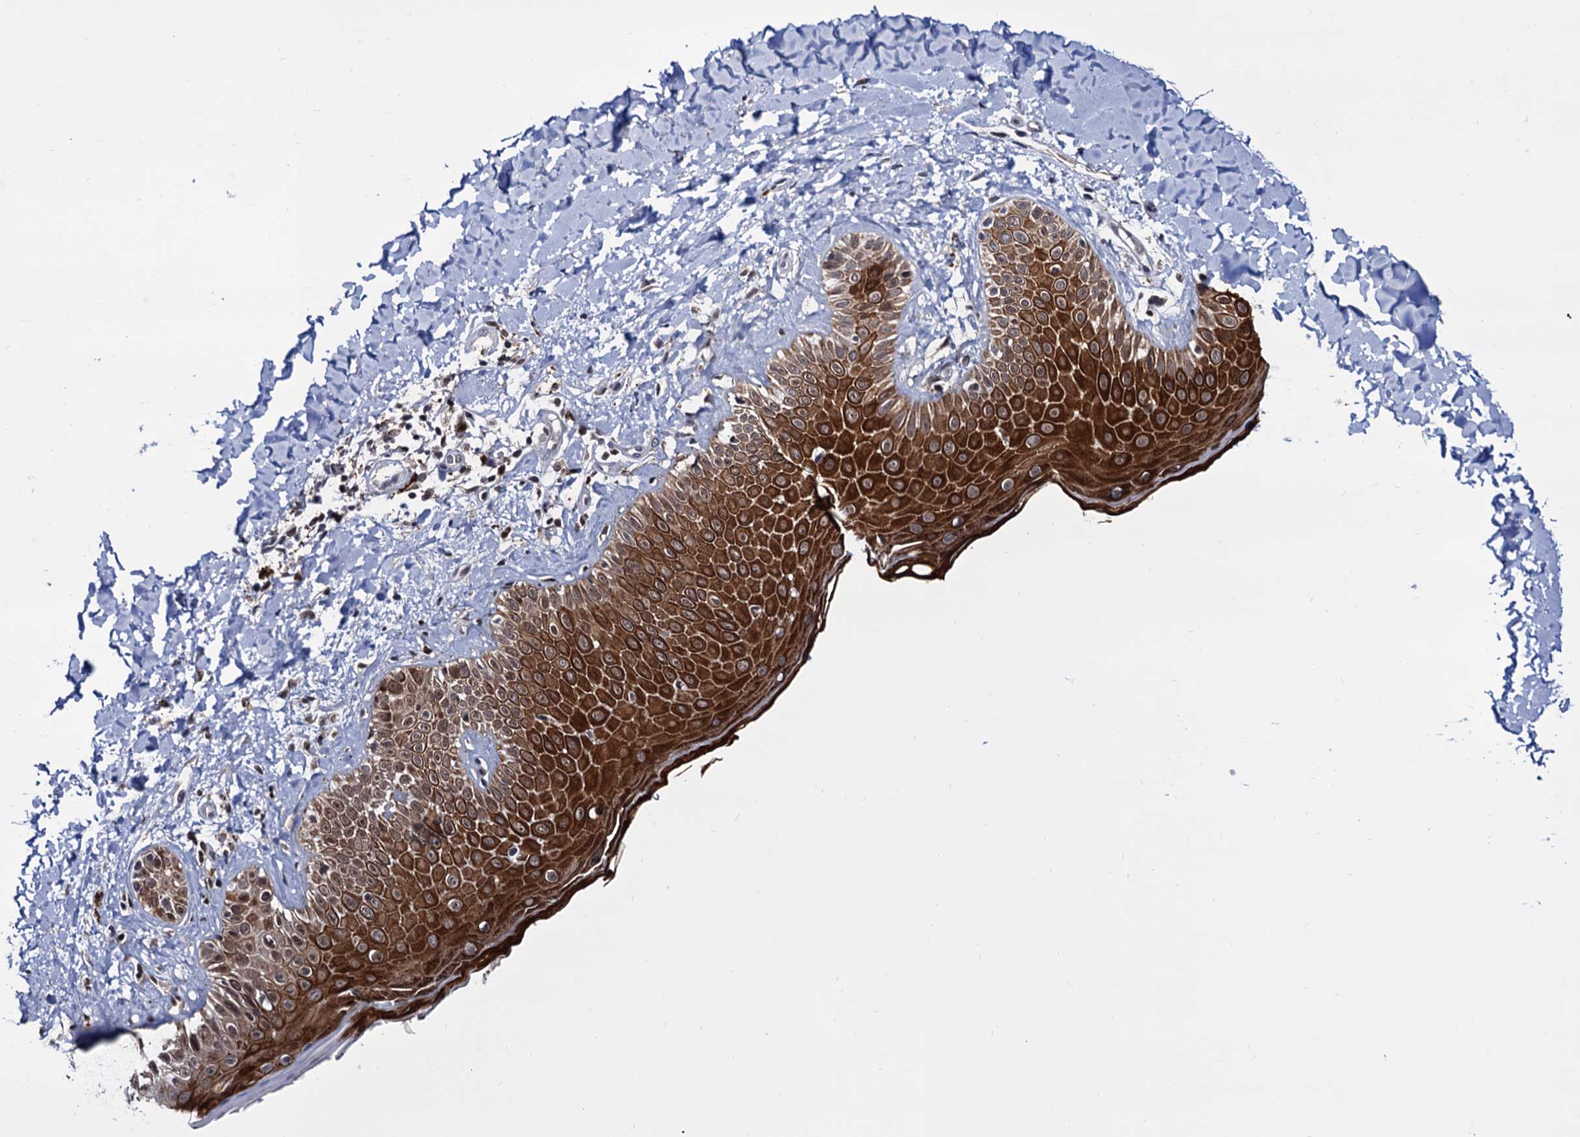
{"staining": {"intensity": "negative", "quantity": "none", "location": "none"}, "tissue": "skin", "cell_type": "Fibroblasts", "image_type": "normal", "snomed": [{"axis": "morphology", "description": "Normal tissue, NOS"}, {"axis": "topography", "description": "Skin"}], "caption": "This is an immunohistochemistry image of benign skin. There is no expression in fibroblasts.", "gene": "RNASEH2B", "patient": {"sex": "male", "age": 52}}